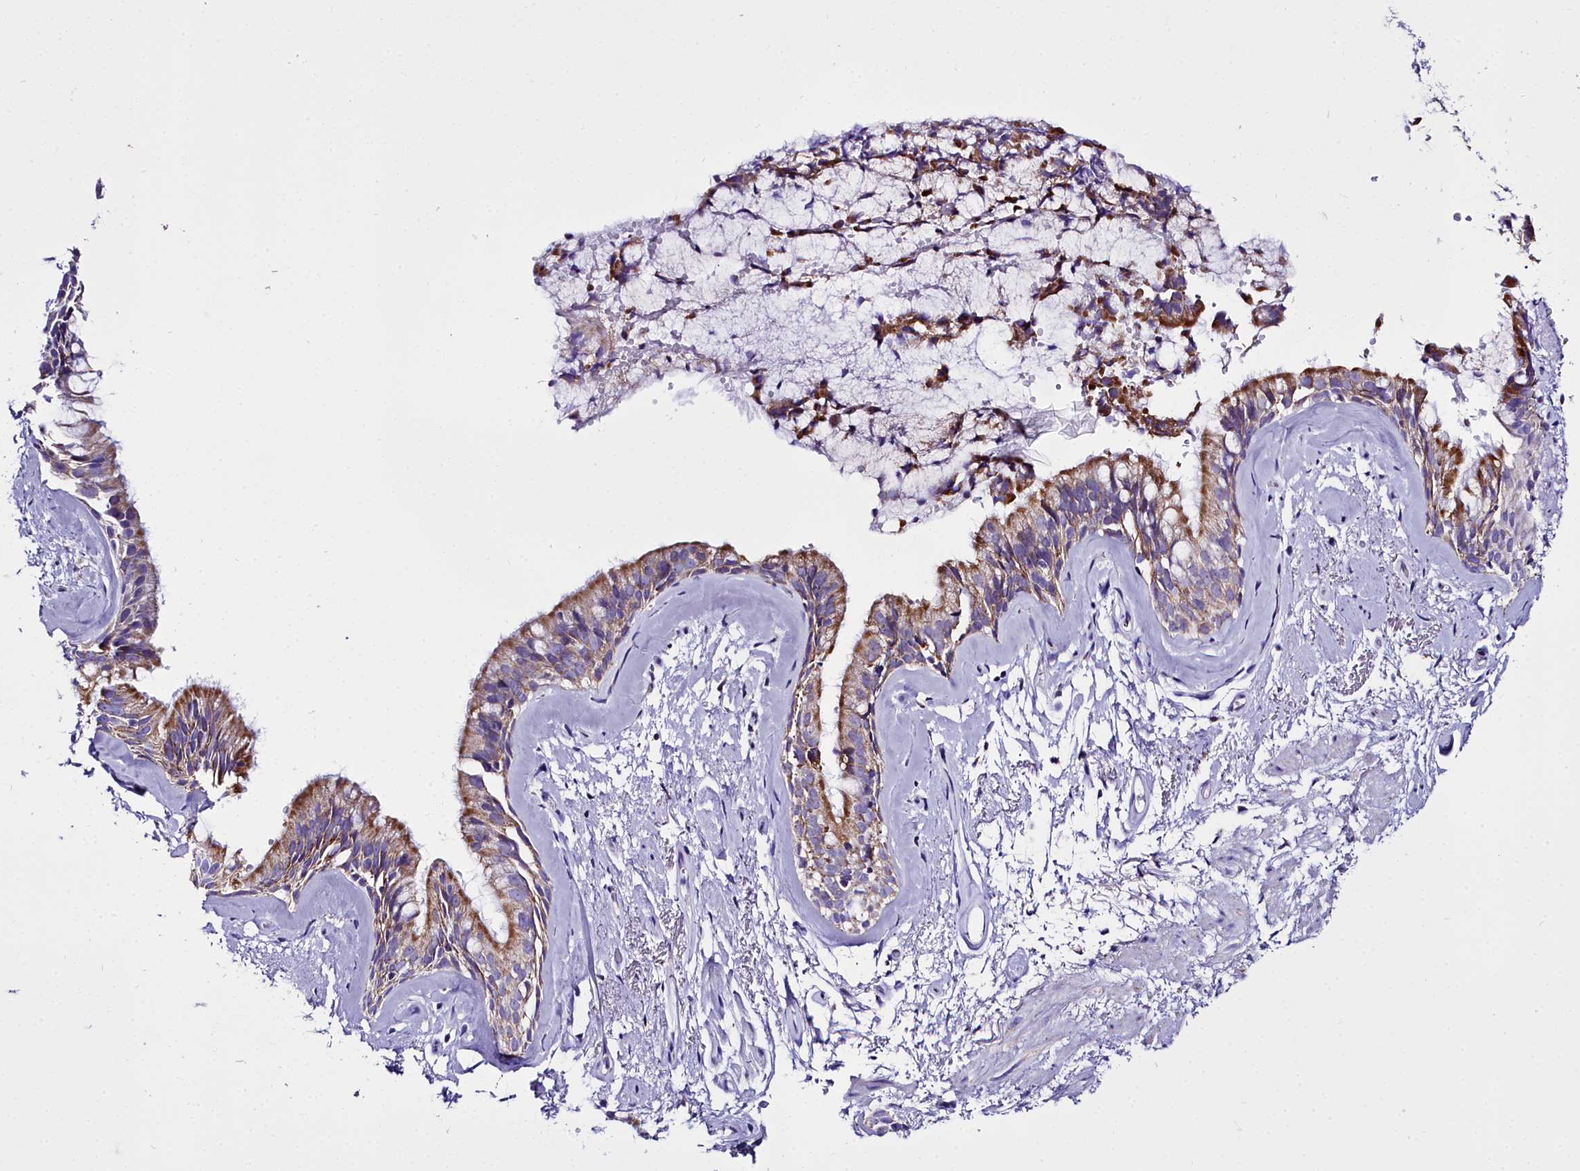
{"staining": {"intensity": "moderate", "quantity": ">75%", "location": "cytoplasmic/membranous"}, "tissue": "bronchus", "cell_type": "Respiratory epithelial cells", "image_type": "normal", "snomed": [{"axis": "morphology", "description": "Normal tissue, NOS"}, {"axis": "topography", "description": "Cartilage tissue"}, {"axis": "topography", "description": "Bronchus"}], "caption": "Protein staining exhibits moderate cytoplasmic/membranous staining in approximately >75% of respiratory epithelial cells in normal bronchus. (brown staining indicates protein expression, while blue staining denotes nuclei).", "gene": "WDFY3", "patient": {"sex": "female", "age": 66}}